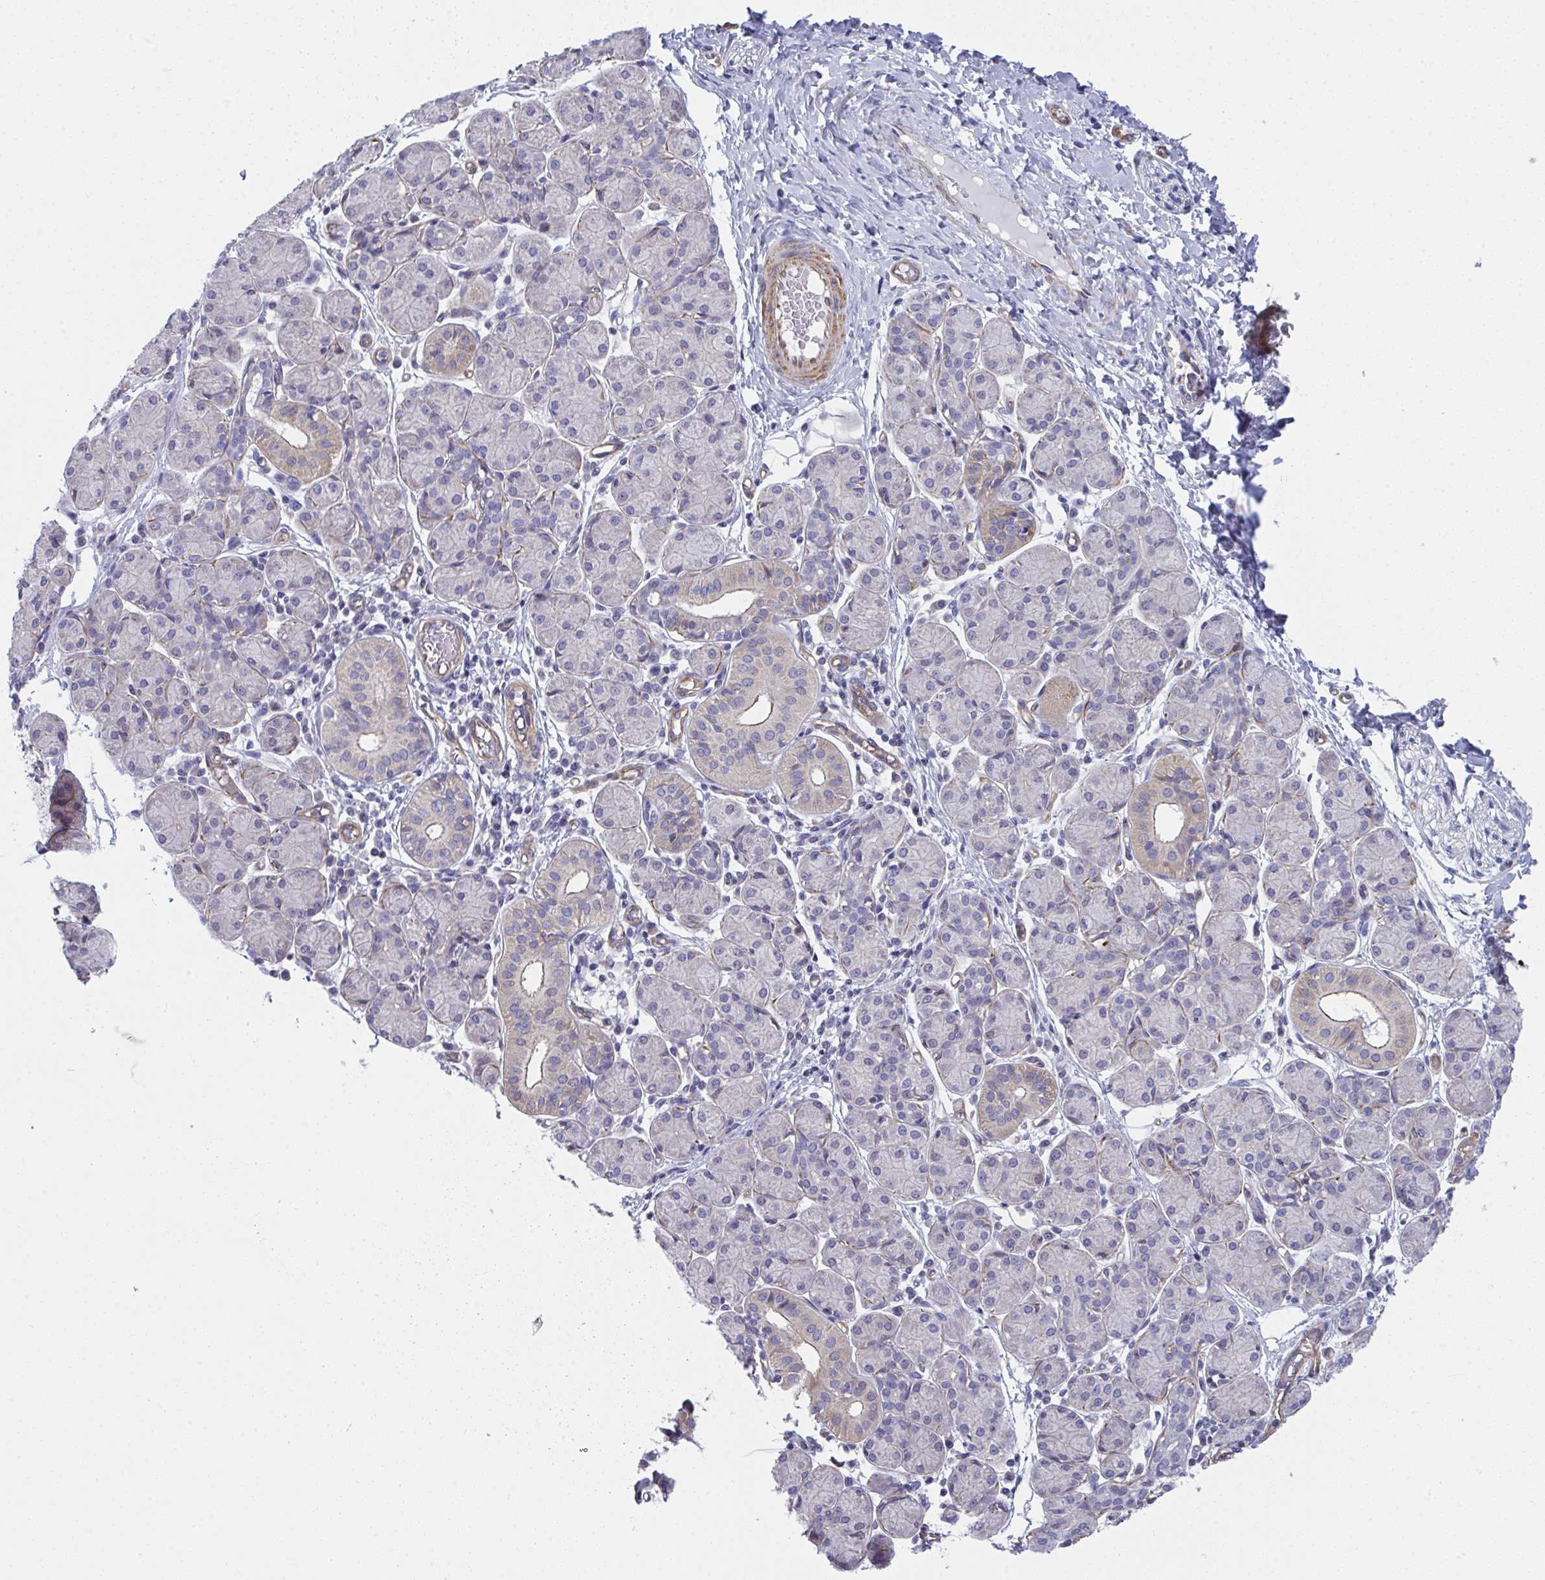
{"staining": {"intensity": "weak", "quantity": "<25%", "location": "cytoplasmic/membranous"}, "tissue": "salivary gland", "cell_type": "Glandular cells", "image_type": "normal", "snomed": [{"axis": "morphology", "description": "Normal tissue, NOS"}, {"axis": "morphology", "description": "Inflammation, NOS"}, {"axis": "topography", "description": "Lymph node"}, {"axis": "topography", "description": "Salivary gland"}], "caption": "Immunohistochemistry image of benign human salivary gland stained for a protein (brown), which reveals no expression in glandular cells.", "gene": "MYL12A", "patient": {"sex": "male", "age": 3}}